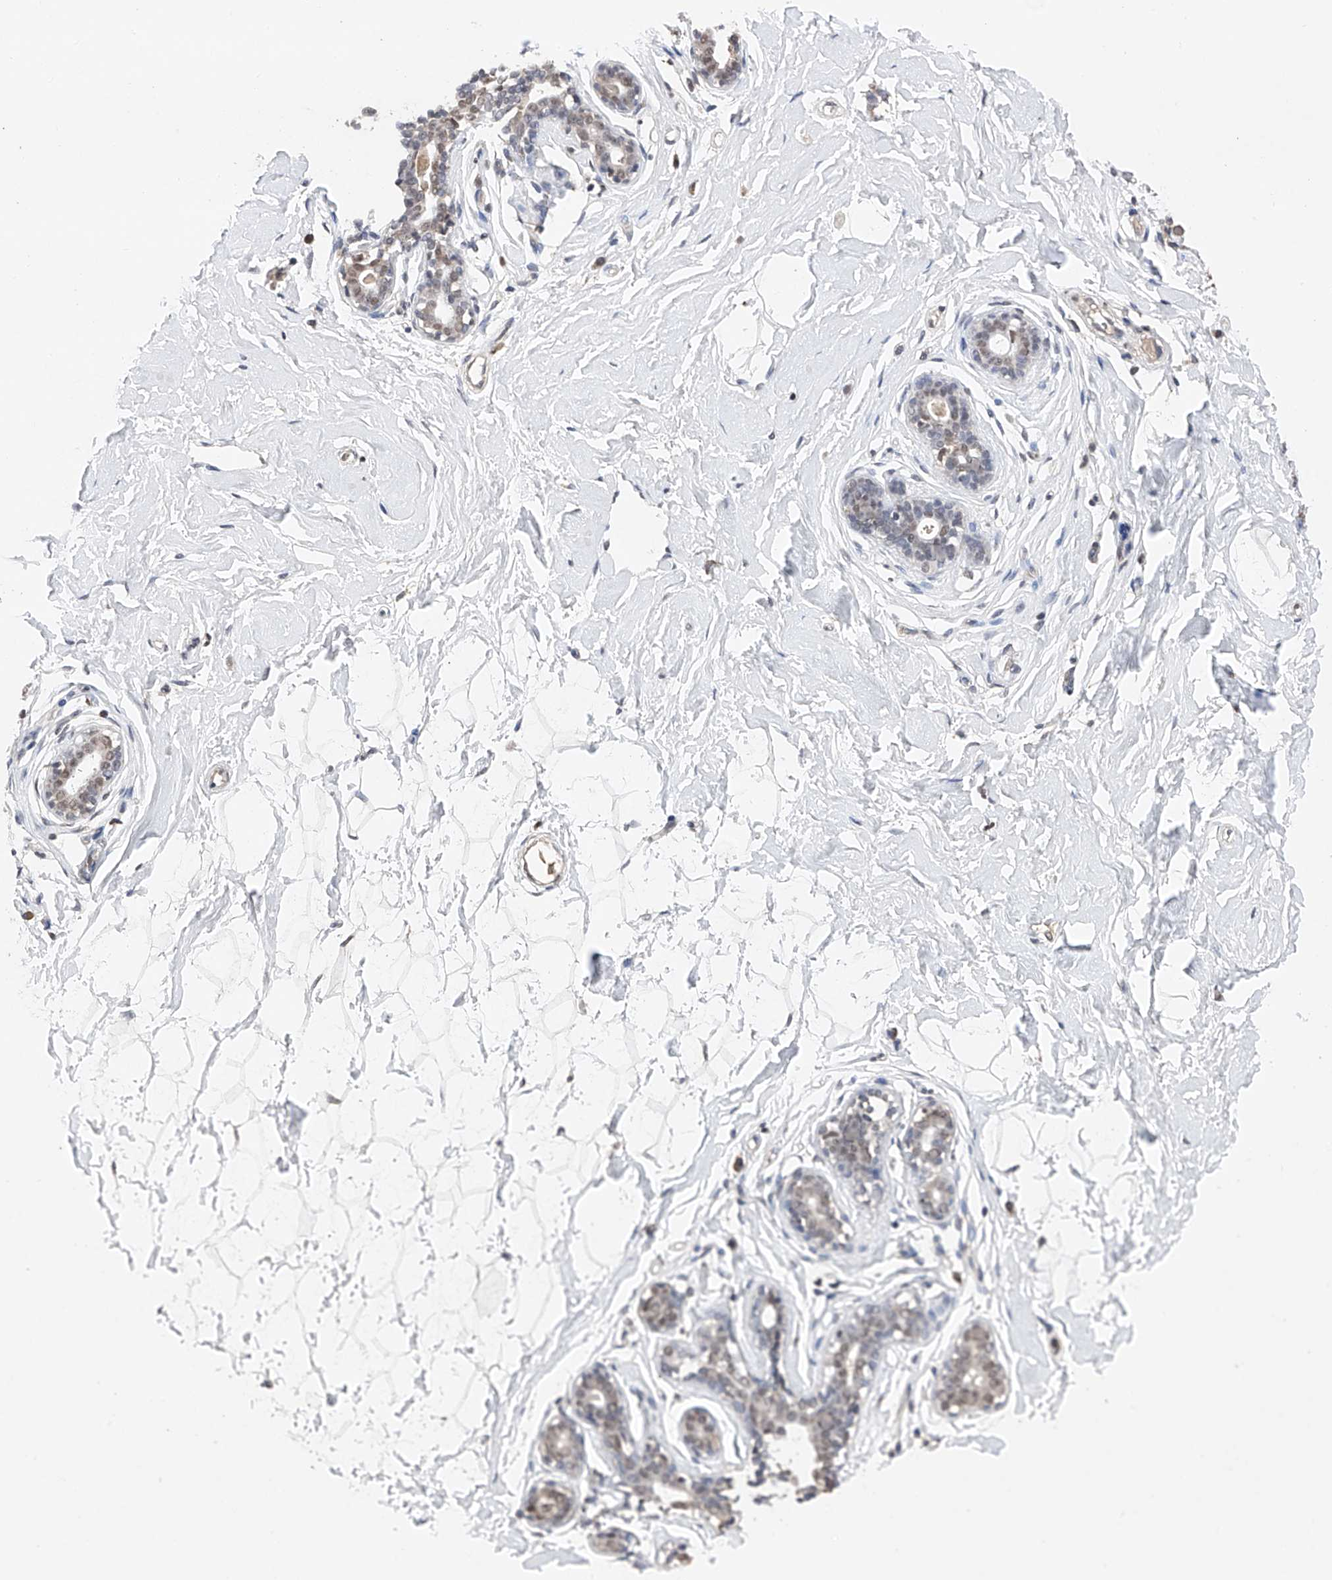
{"staining": {"intensity": "negative", "quantity": "none", "location": "none"}, "tissue": "breast", "cell_type": "Adipocytes", "image_type": "normal", "snomed": [{"axis": "morphology", "description": "Normal tissue, NOS"}, {"axis": "morphology", "description": "Adenoma, NOS"}, {"axis": "topography", "description": "Breast"}], "caption": "Adipocytes show no significant protein staining in benign breast. (DAB (3,3'-diaminobenzidine) immunohistochemistry, high magnification).", "gene": "DMAP1", "patient": {"sex": "female", "age": 23}}